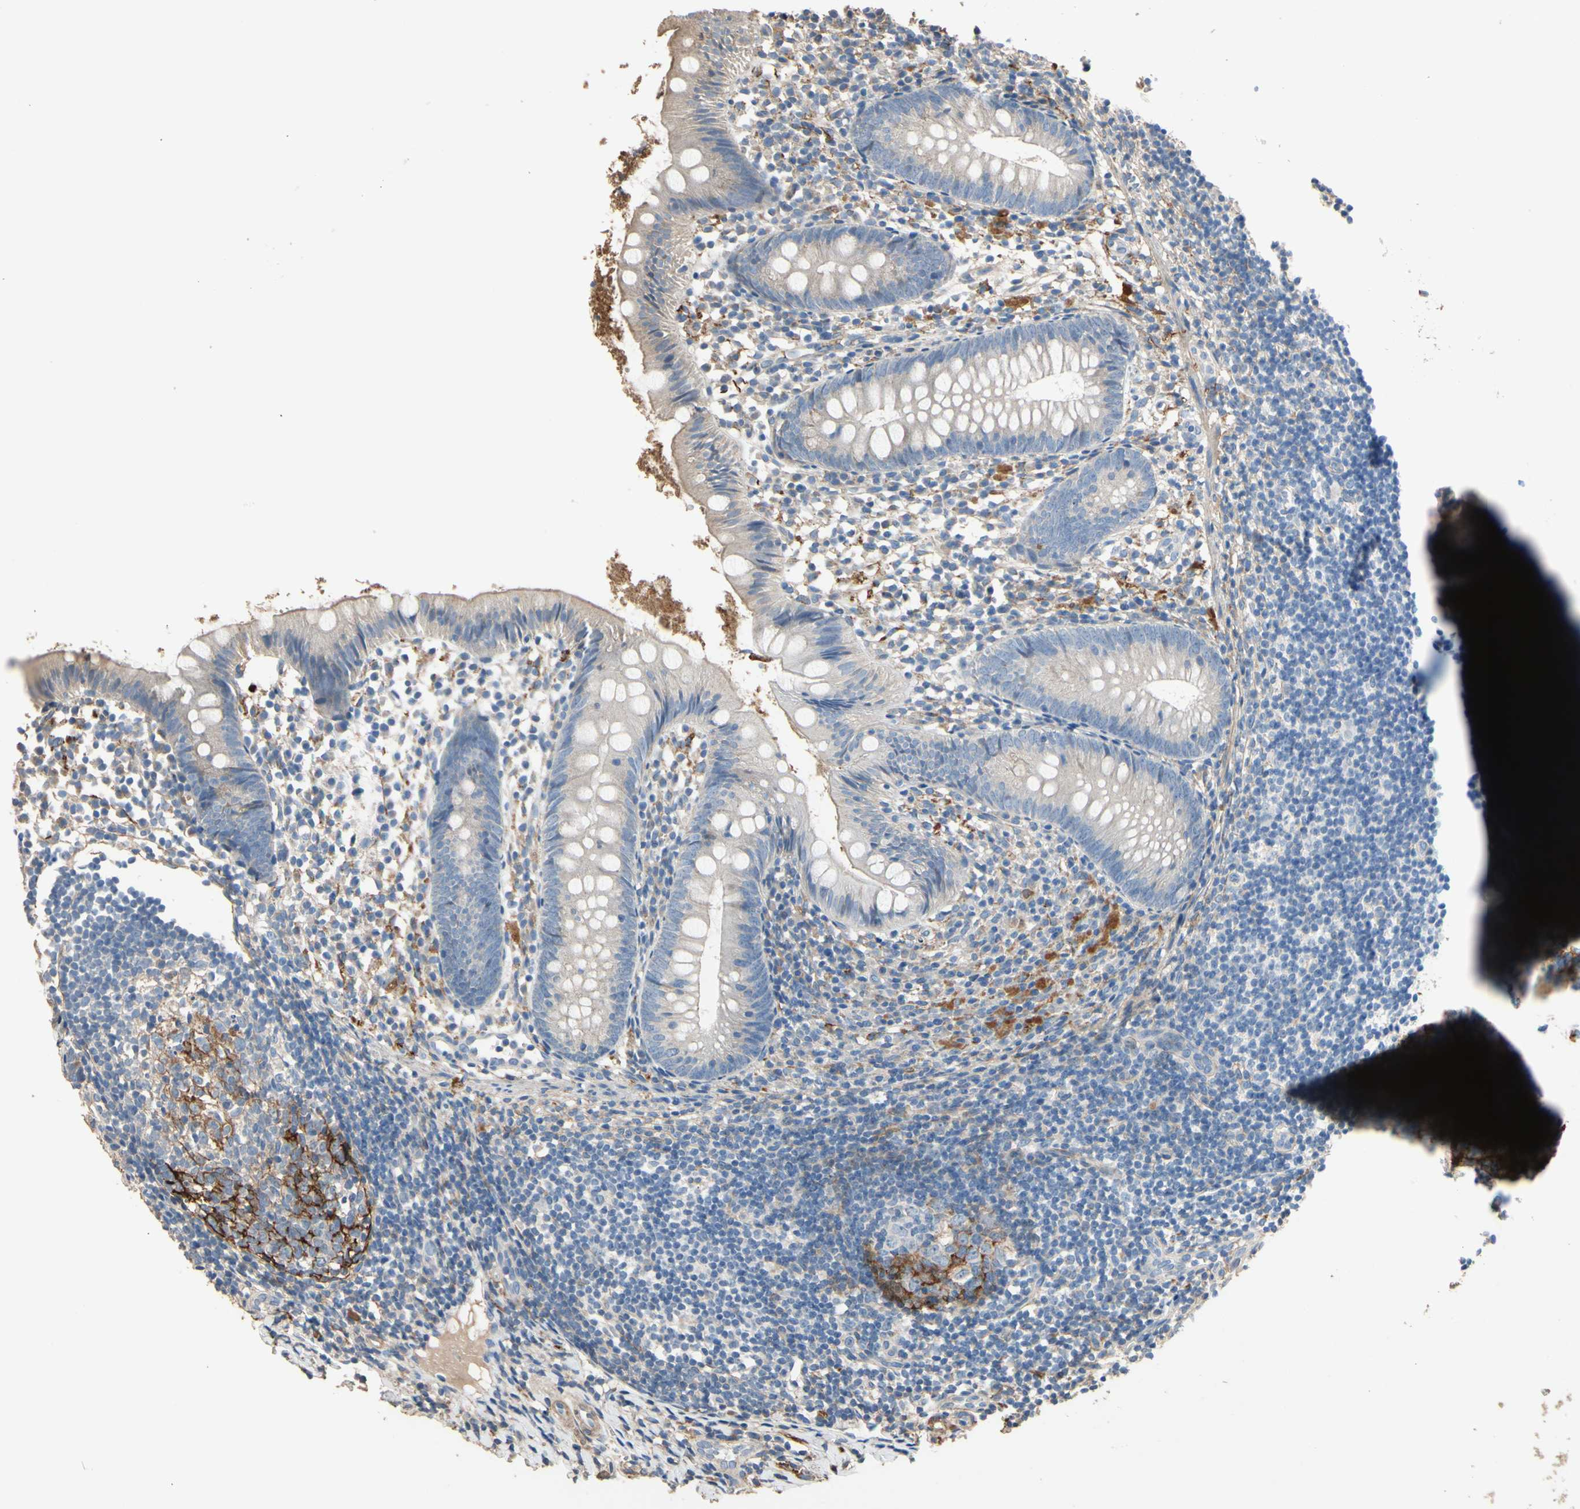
{"staining": {"intensity": "weak", "quantity": ">75%", "location": "cytoplasmic/membranous"}, "tissue": "appendix", "cell_type": "Glandular cells", "image_type": "normal", "snomed": [{"axis": "morphology", "description": "Normal tissue, NOS"}, {"axis": "topography", "description": "Appendix"}], "caption": "Brown immunohistochemical staining in benign human appendix exhibits weak cytoplasmic/membranous staining in approximately >75% of glandular cells. (brown staining indicates protein expression, while blue staining denotes nuclei).", "gene": "SUSD2", "patient": {"sex": "female", "age": 20}}